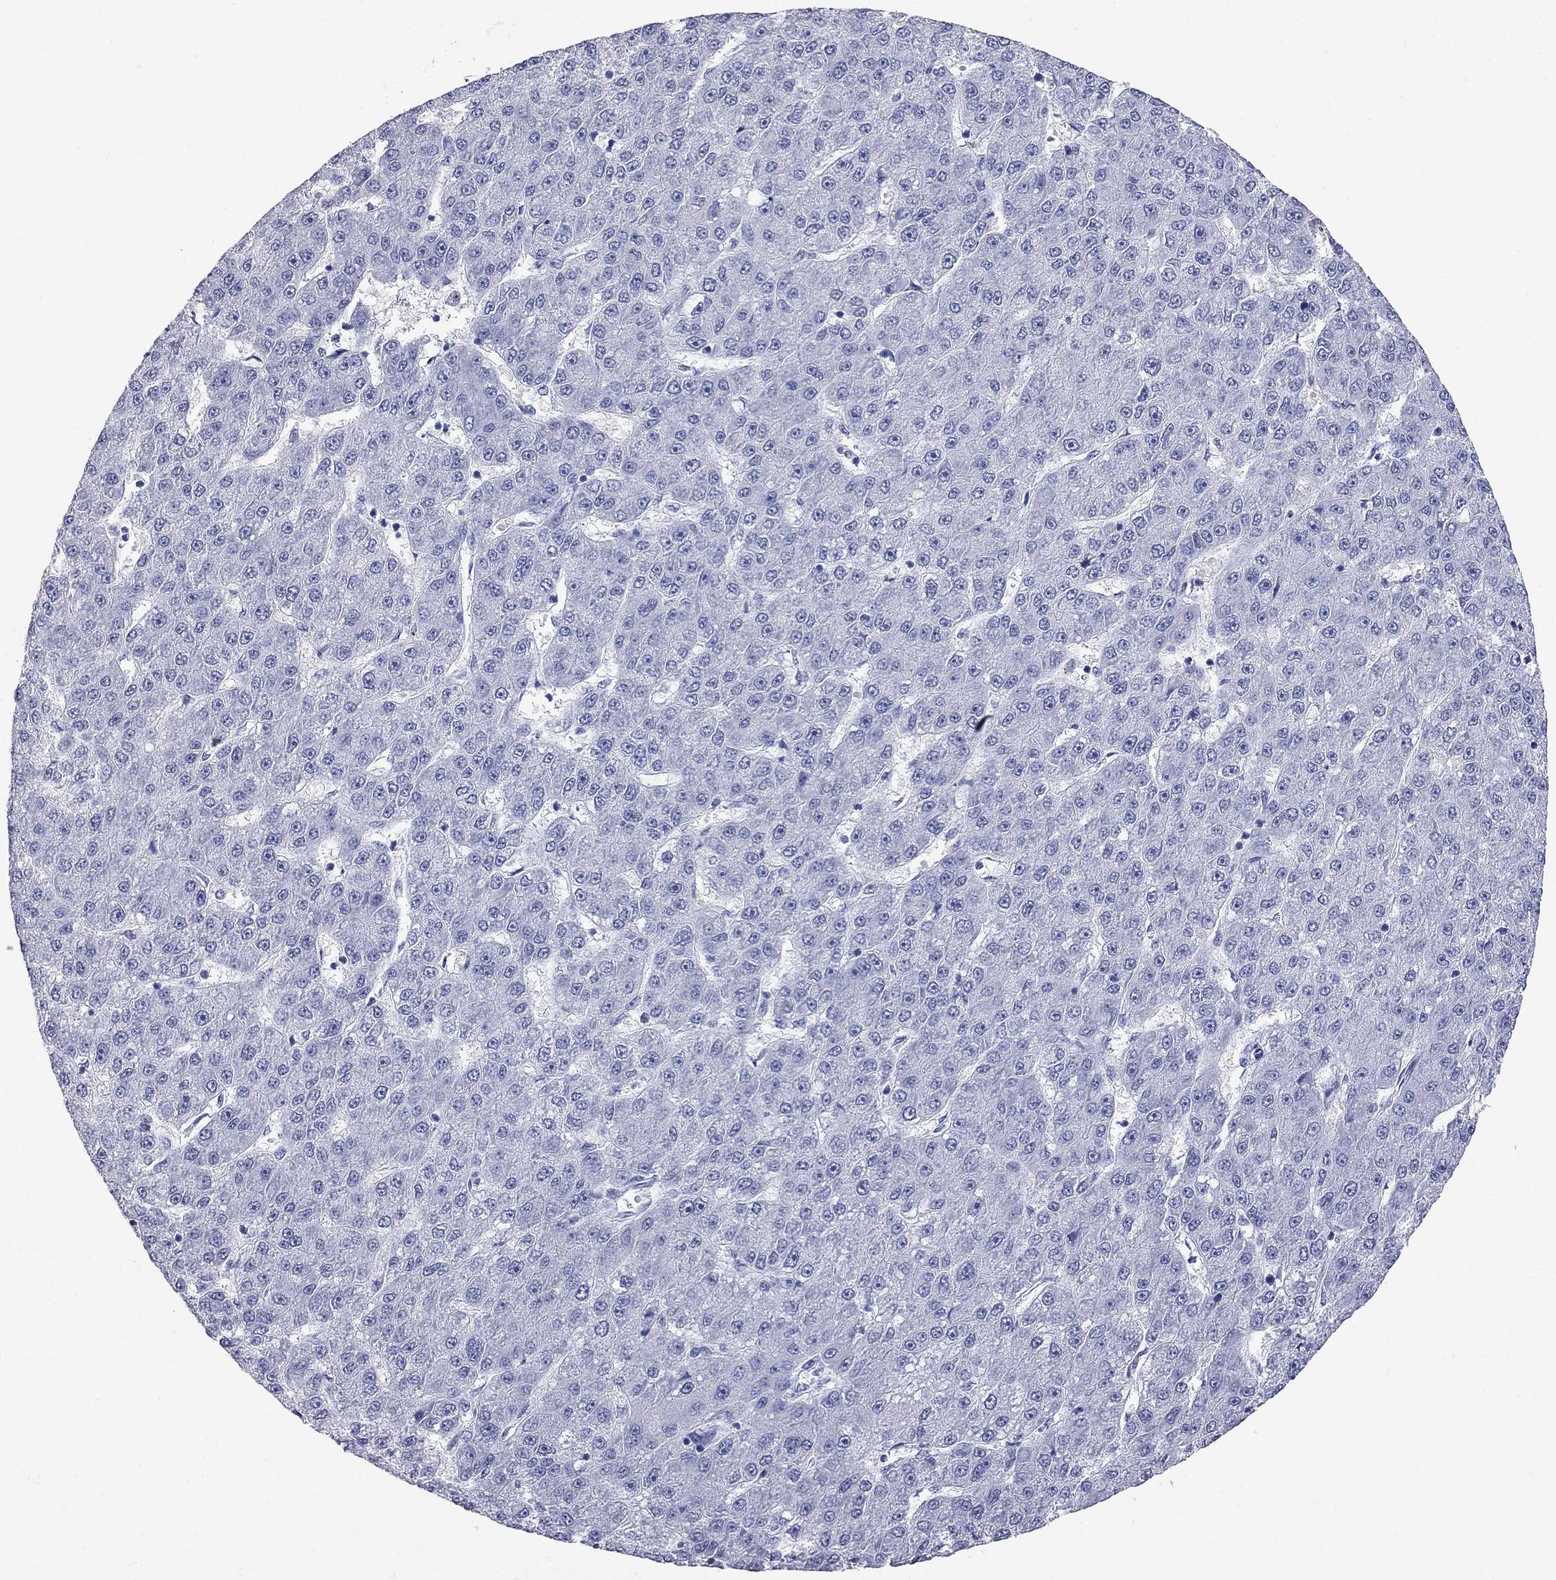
{"staining": {"intensity": "negative", "quantity": "none", "location": "none"}, "tissue": "liver cancer", "cell_type": "Tumor cells", "image_type": "cancer", "snomed": [{"axis": "morphology", "description": "Carcinoma, Hepatocellular, NOS"}, {"axis": "topography", "description": "Liver"}], "caption": "High power microscopy histopathology image of an IHC photomicrograph of liver hepatocellular carcinoma, revealing no significant expression in tumor cells.", "gene": "FAM221B", "patient": {"sex": "male", "age": 67}}